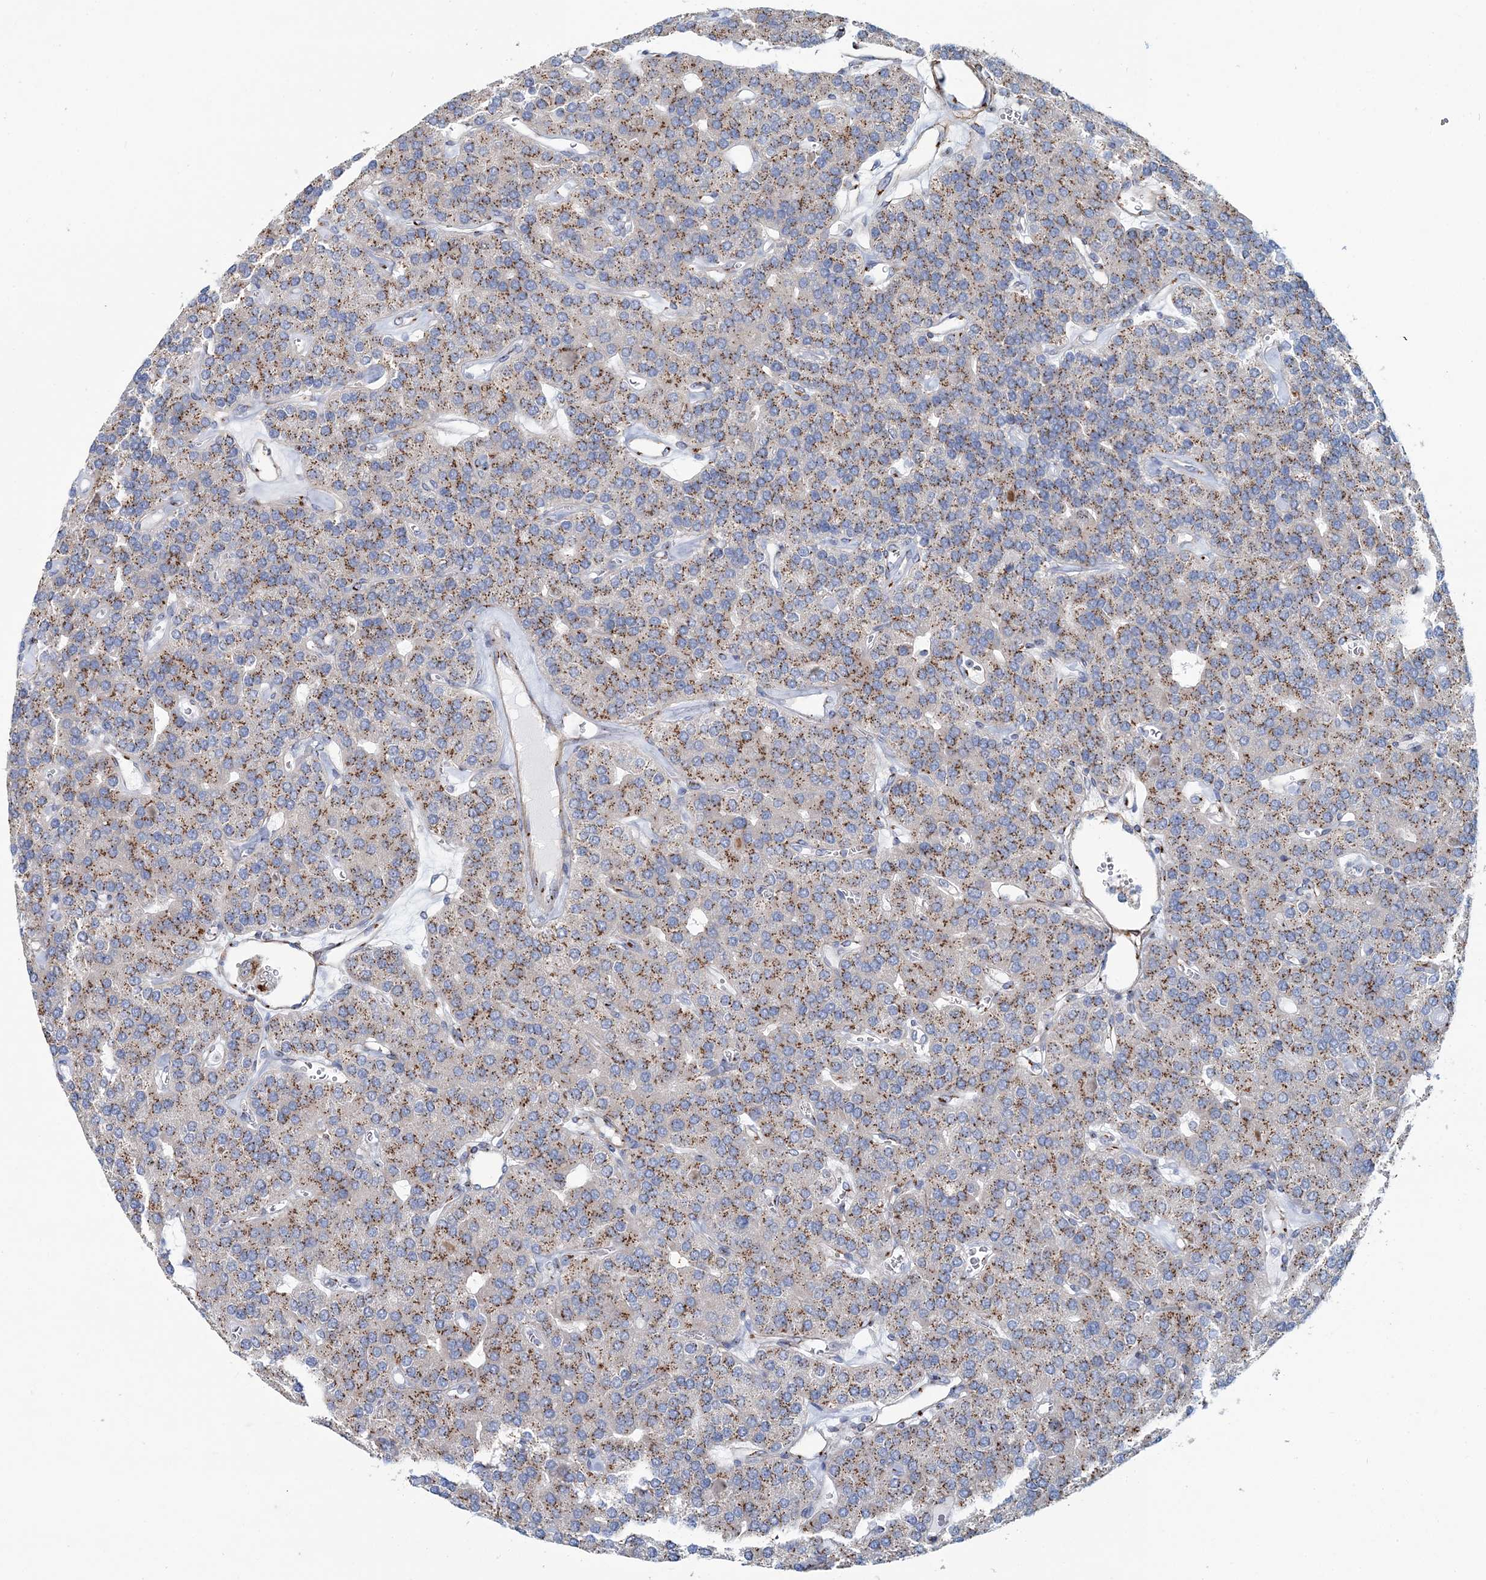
{"staining": {"intensity": "moderate", "quantity": ">75%", "location": "cytoplasmic/membranous"}, "tissue": "parathyroid gland", "cell_type": "Glandular cells", "image_type": "normal", "snomed": [{"axis": "morphology", "description": "Normal tissue, NOS"}, {"axis": "morphology", "description": "Adenoma, NOS"}, {"axis": "topography", "description": "Parathyroid gland"}], "caption": "Immunohistochemistry (IHC) image of benign parathyroid gland stained for a protein (brown), which exhibits medium levels of moderate cytoplasmic/membranous expression in about >75% of glandular cells.", "gene": "MAN1A2", "patient": {"sex": "female", "age": 86}}